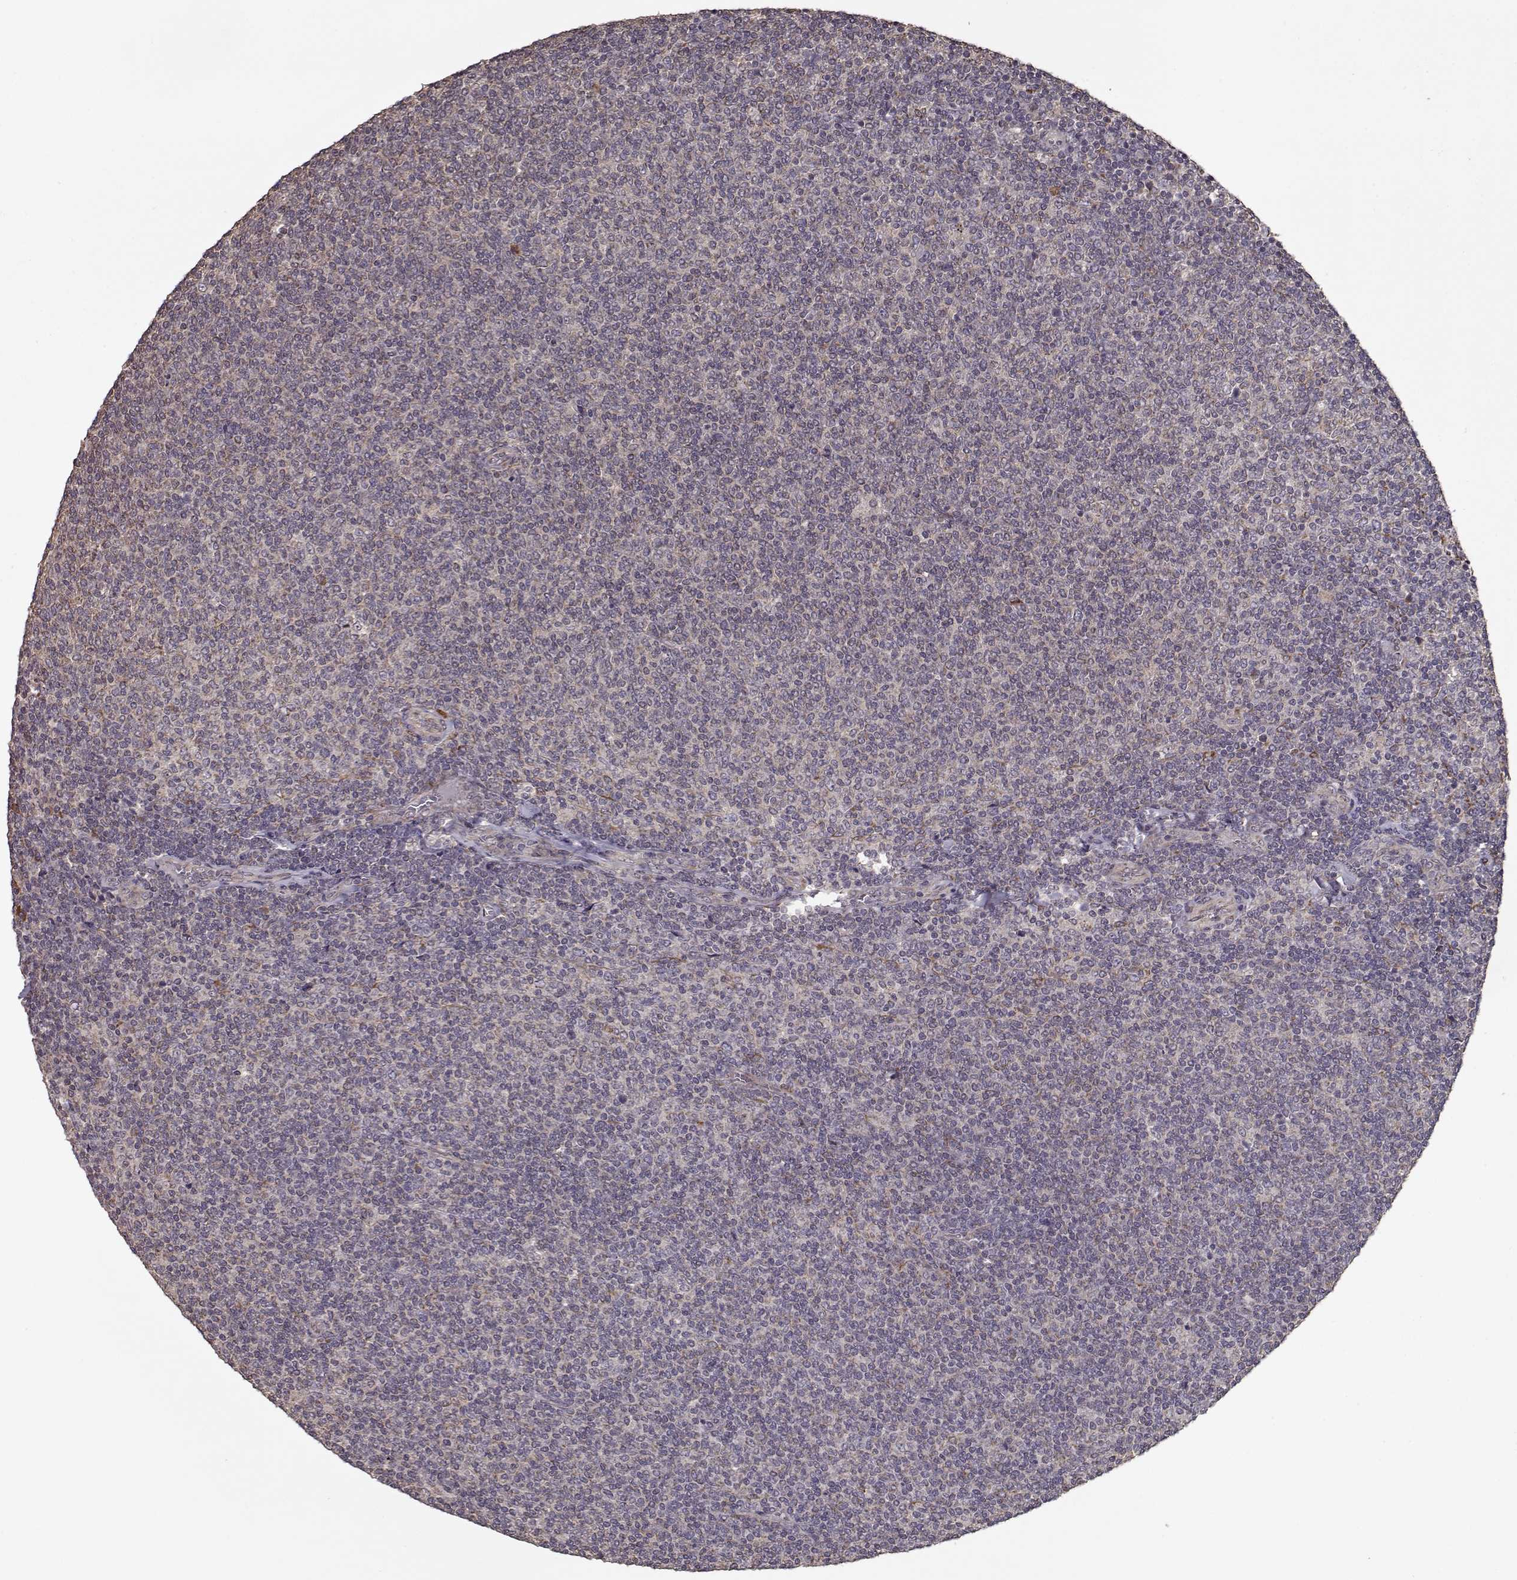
{"staining": {"intensity": "weak", "quantity": "25%-75%", "location": "cytoplasmic/membranous"}, "tissue": "lymphoma", "cell_type": "Tumor cells", "image_type": "cancer", "snomed": [{"axis": "morphology", "description": "Malignant lymphoma, non-Hodgkin's type, Low grade"}, {"axis": "topography", "description": "Lymph node"}], "caption": "The histopathology image demonstrates a brown stain indicating the presence of a protein in the cytoplasmic/membranous of tumor cells in low-grade malignant lymphoma, non-Hodgkin's type.", "gene": "IMMP1L", "patient": {"sex": "male", "age": 52}}